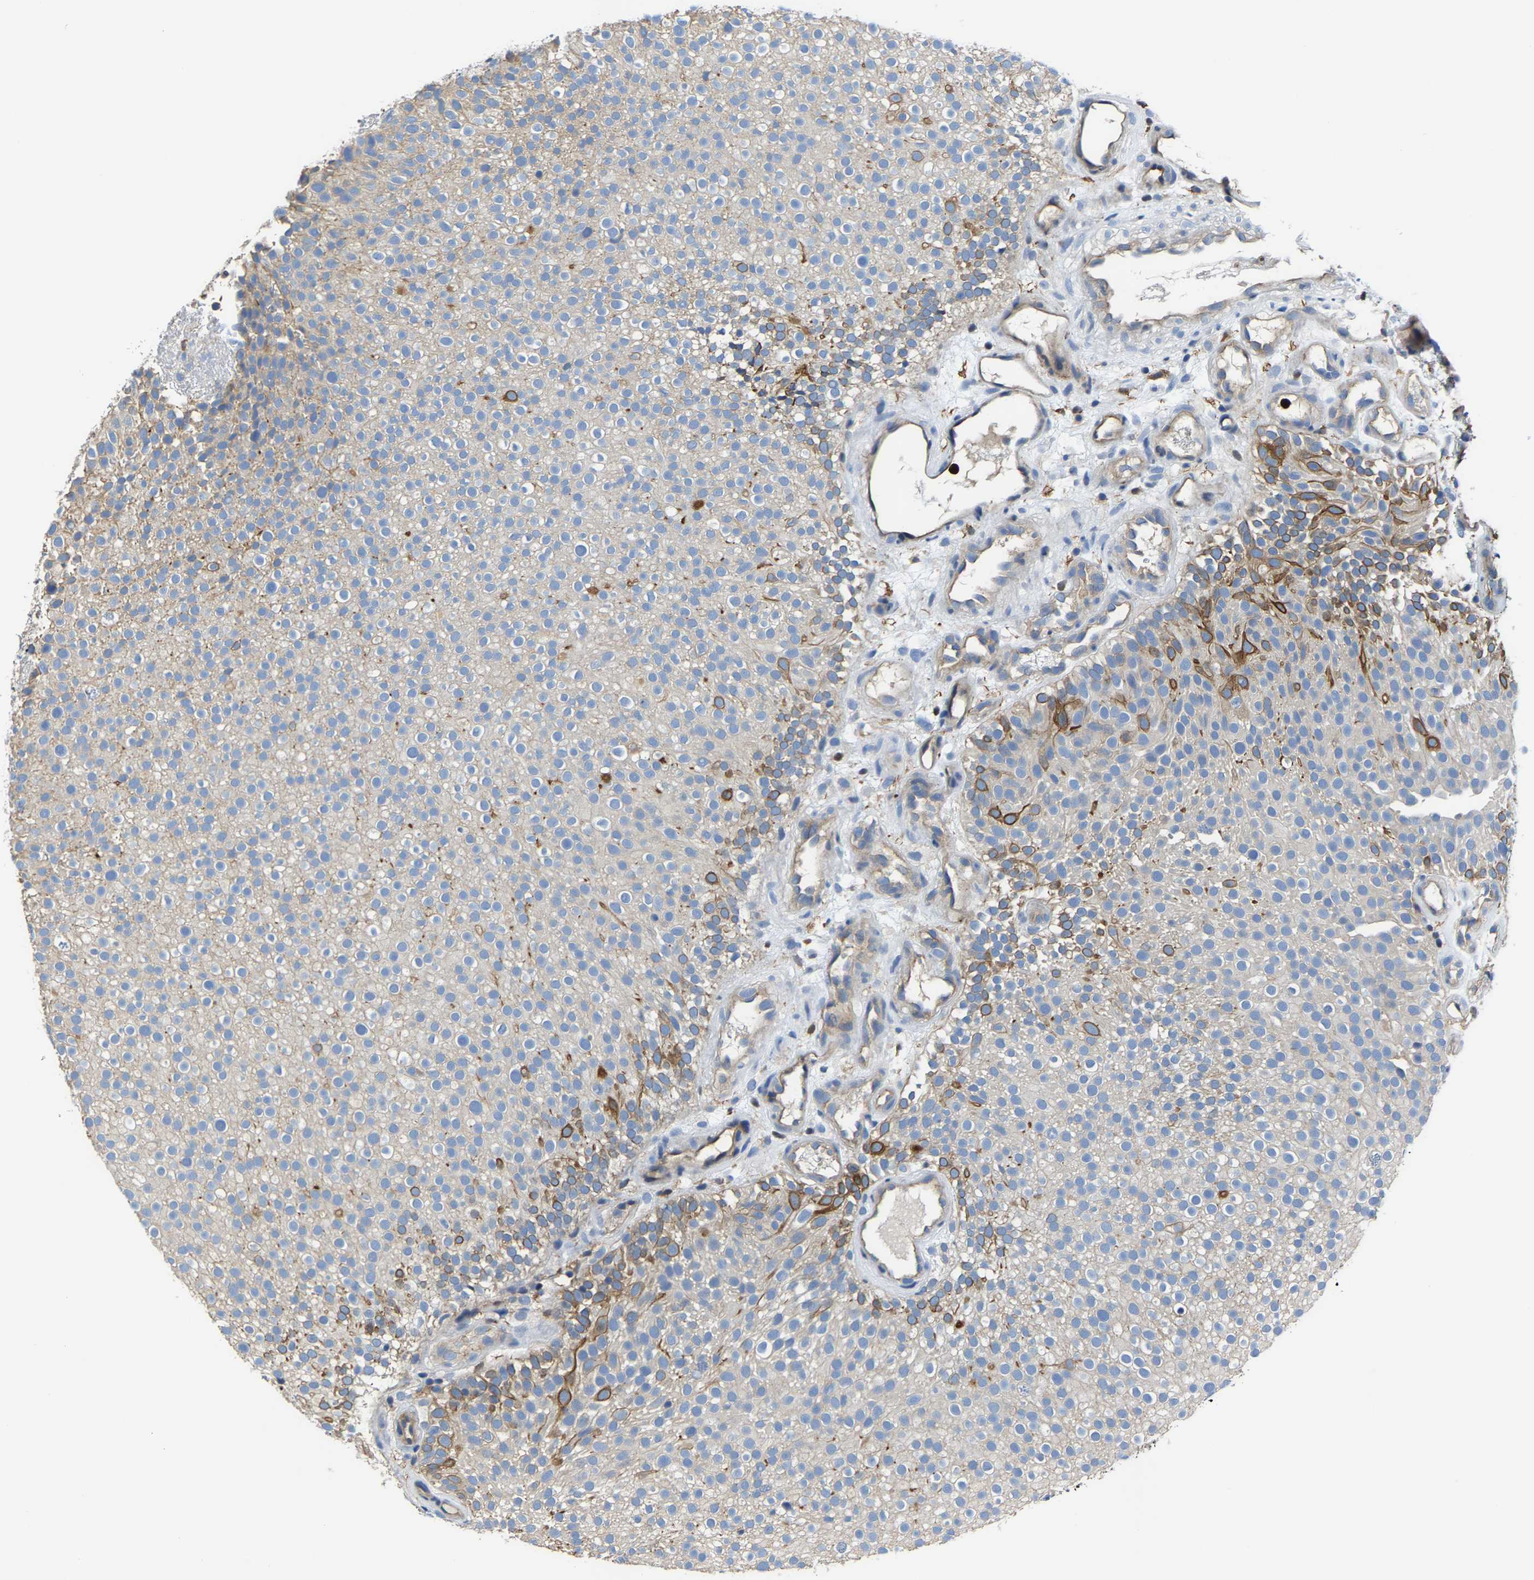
{"staining": {"intensity": "moderate", "quantity": "<25%", "location": "cytoplasmic/membranous"}, "tissue": "urothelial cancer", "cell_type": "Tumor cells", "image_type": "cancer", "snomed": [{"axis": "morphology", "description": "Urothelial carcinoma, Low grade"}, {"axis": "topography", "description": "Urinary bladder"}], "caption": "The micrograph shows staining of low-grade urothelial carcinoma, revealing moderate cytoplasmic/membranous protein expression (brown color) within tumor cells.", "gene": "TRAF6", "patient": {"sex": "male", "age": 78}}